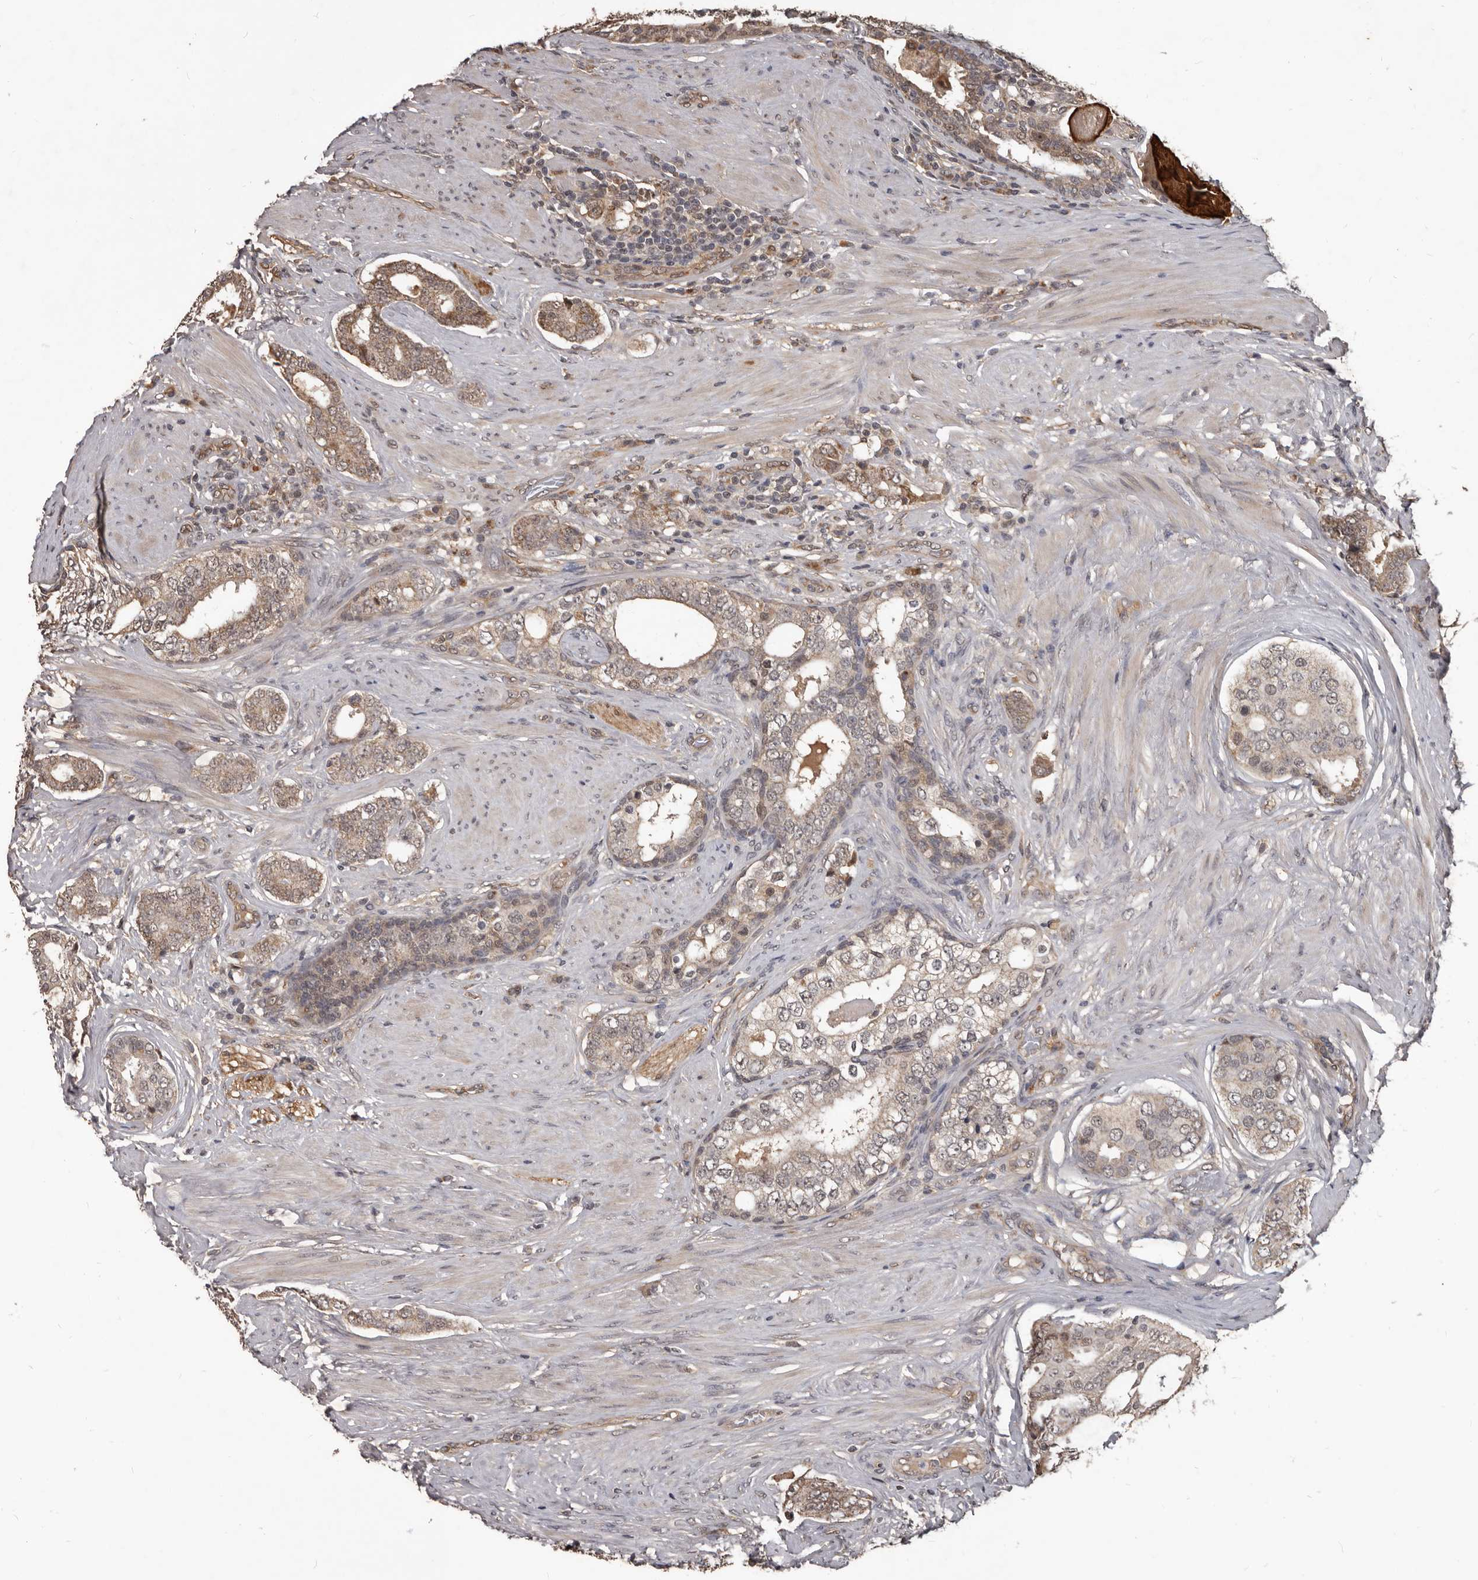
{"staining": {"intensity": "weak", "quantity": "25%-75%", "location": "cytoplasmic/membranous,nuclear"}, "tissue": "prostate cancer", "cell_type": "Tumor cells", "image_type": "cancer", "snomed": [{"axis": "morphology", "description": "Adenocarcinoma, High grade"}, {"axis": "topography", "description": "Prostate"}], "caption": "Prostate cancer tissue shows weak cytoplasmic/membranous and nuclear positivity in about 25%-75% of tumor cells (brown staining indicates protein expression, while blue staining denotes nuclei).", "gene": "AHR", "patient": {"sex": "male", "age": 56}}